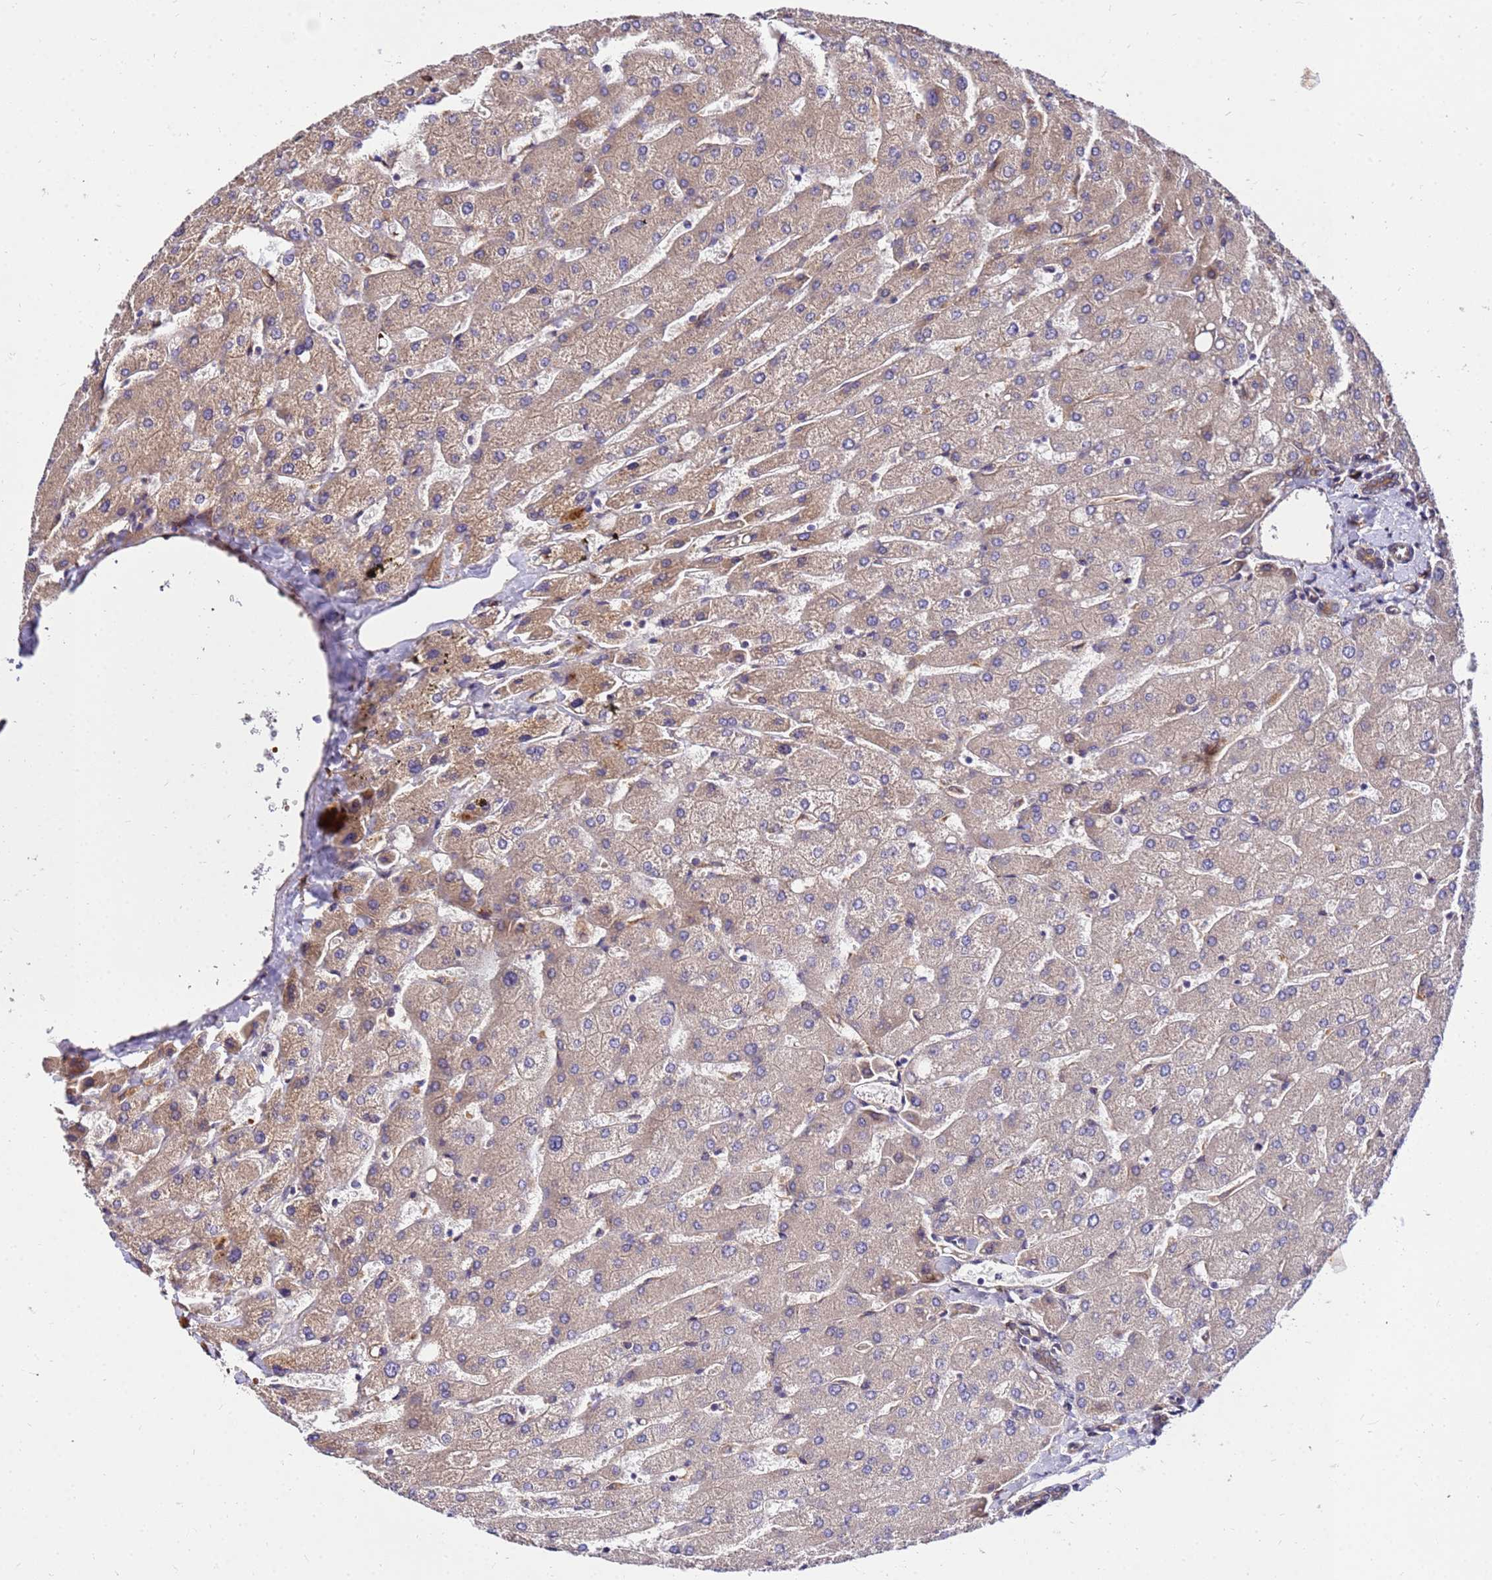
{"staining": {"intensity": "moderate", "quantity": ">75%", "location": "cytoplasmic/membranous"}, "tissue": "liver", "cell_type": "Cholangiocytes", "image_type": "normal", "snomed": [{"axis": "morphology", "description": "Normal tissue, NOS"}, {"axis": "topography", "description": "Liver"}], "caption": "The histopathology image exhibits immunohistochemical staining of benign liver. There is moderate cytoplasmic/membranous positivity is present in approximately >75% of cholangiocytes. (DAB (3,3'-diaminobenzidine) IHC with brightfield microscopy, high magnification).", "gene": "WWC2", "patient": {"sex": "male", "age": 55}}